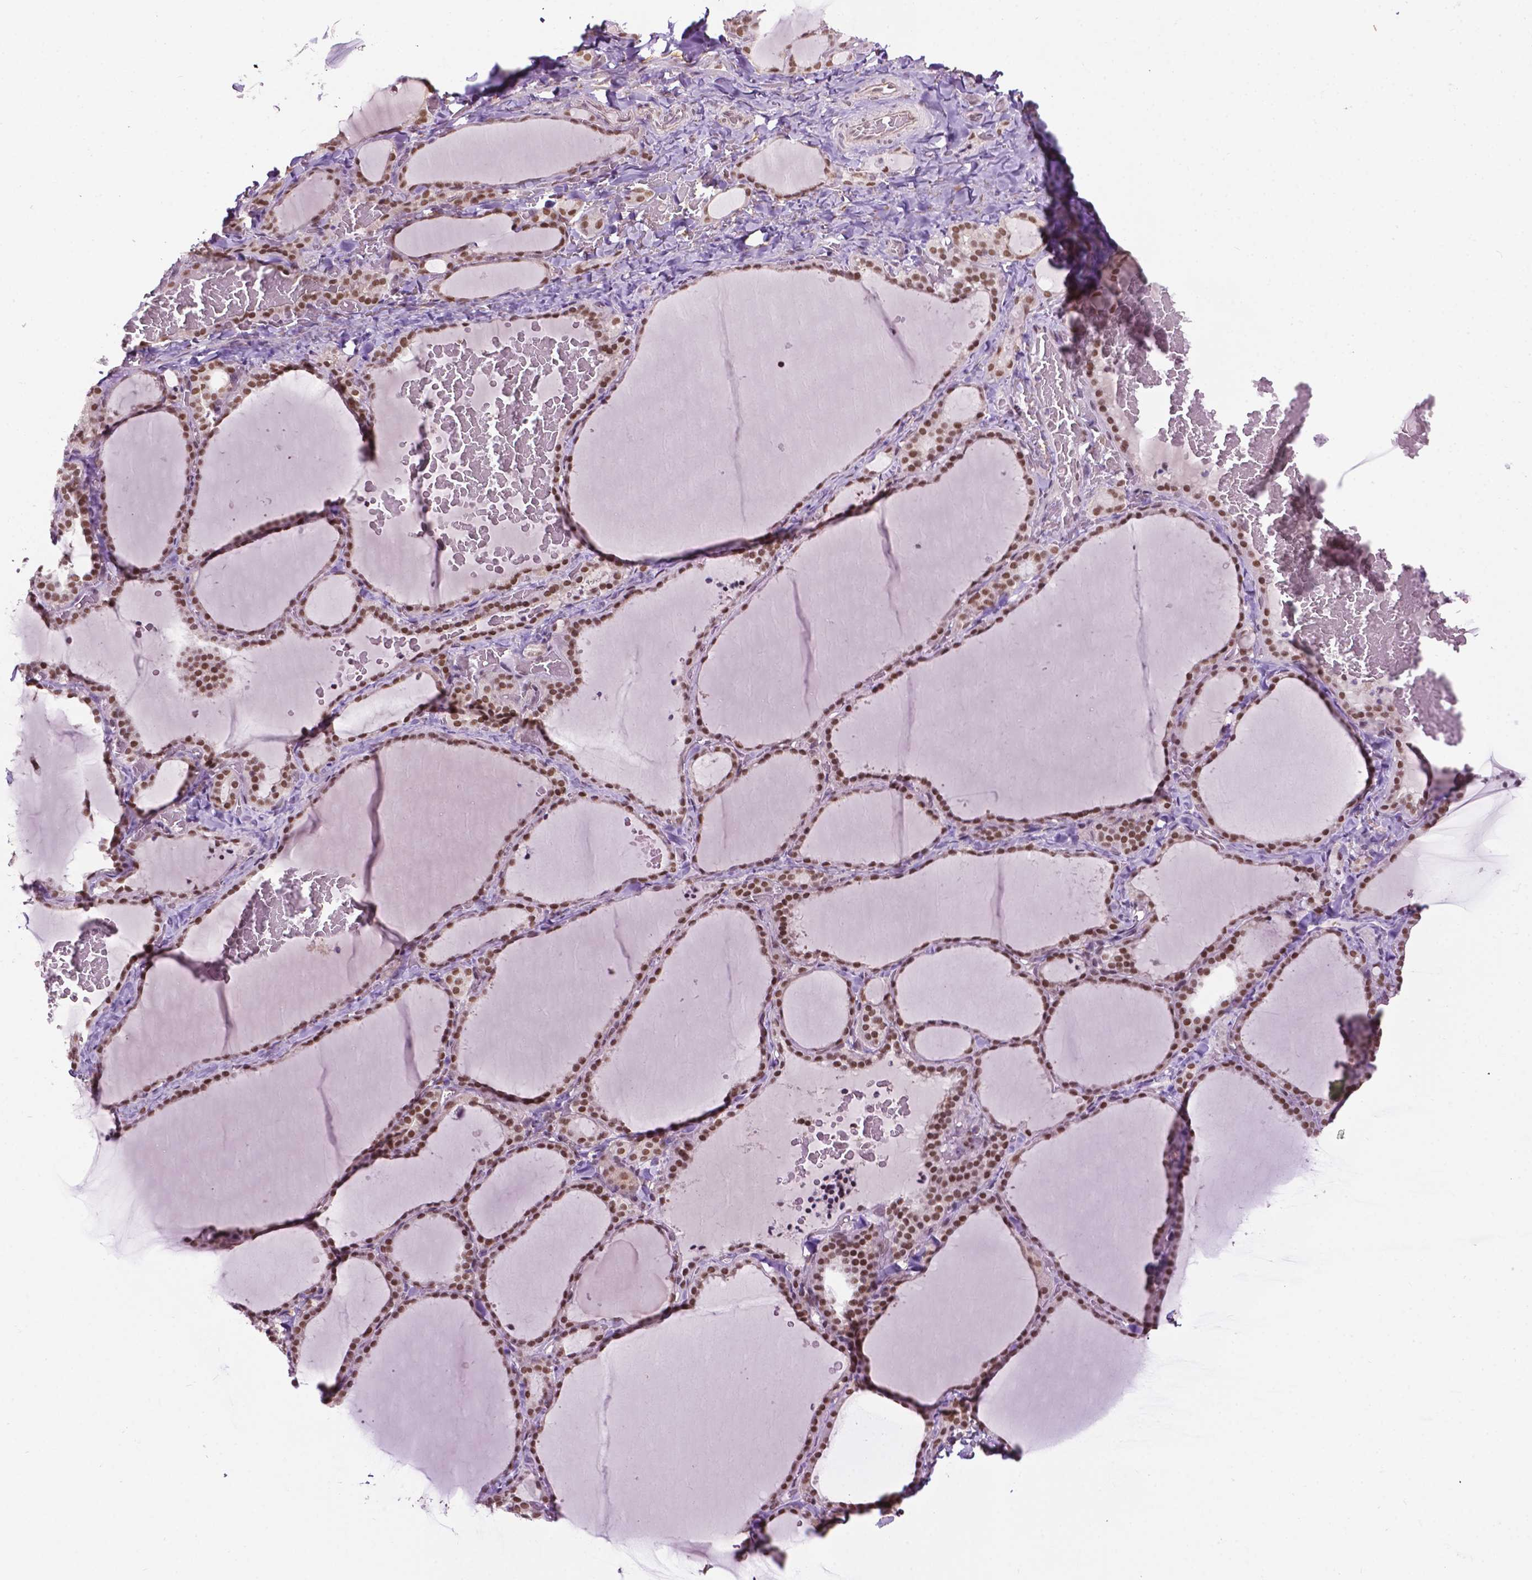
{"staining": {"intensity": "moderate", "quantity": ">75%", "location": "nuclear"}, "tissue": "thyroid gland", "cell_type": "Glandular cells", "image_type": "normal", "snomed": [{"axis": "morphology", "description": "Normal tissue, NOS"}, {"axis": "topography", "description": "Thyroid gland"}], "caption": "Protein staining by immunohistochemistry (IHC) shows moderate nuclear positivity in approximately >75% of glandular cells in benign thyroid gland.", "gene": "UBQLN4", "patient": {"sex": "female", "age": 22}}